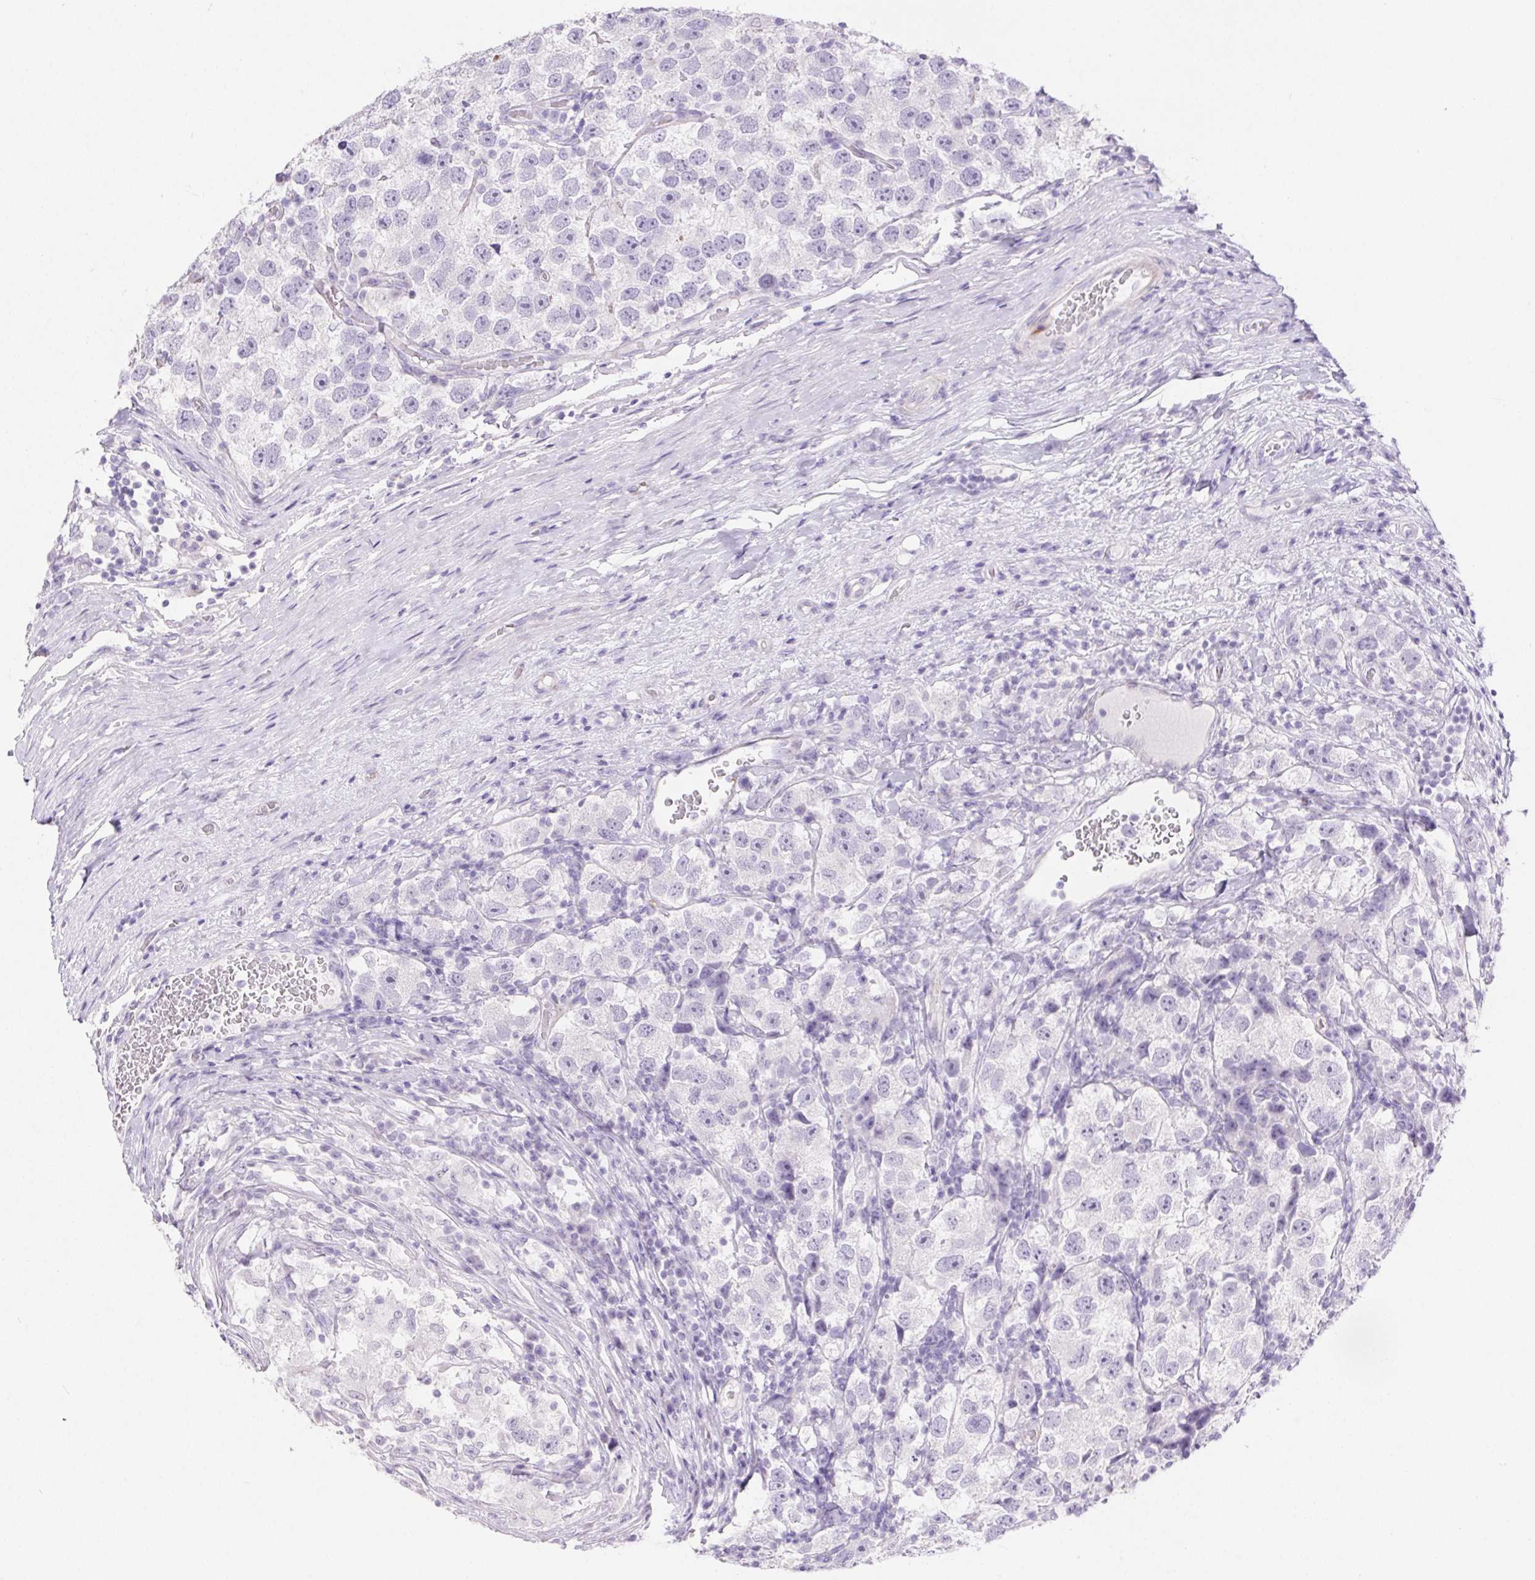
{"staining": {"intensity": "negative", "quantity": "none", "location": "none"}, "tissue": "testis cancer", "cell_type": "Tumor cells", "image_type": "cancer", "snomed": [{"axis": "morphology", "description": "Seminoma, NOS"}, {"axis": "topography", "description": "Testis"}], "caption": "Immunohistochemistry micrograph of human testis seminoma stained for a protein (brown), which demonstrates no staining in tumor cells.", "gene": "ERP27", "patient": {"sex": "male", "age": 26}}